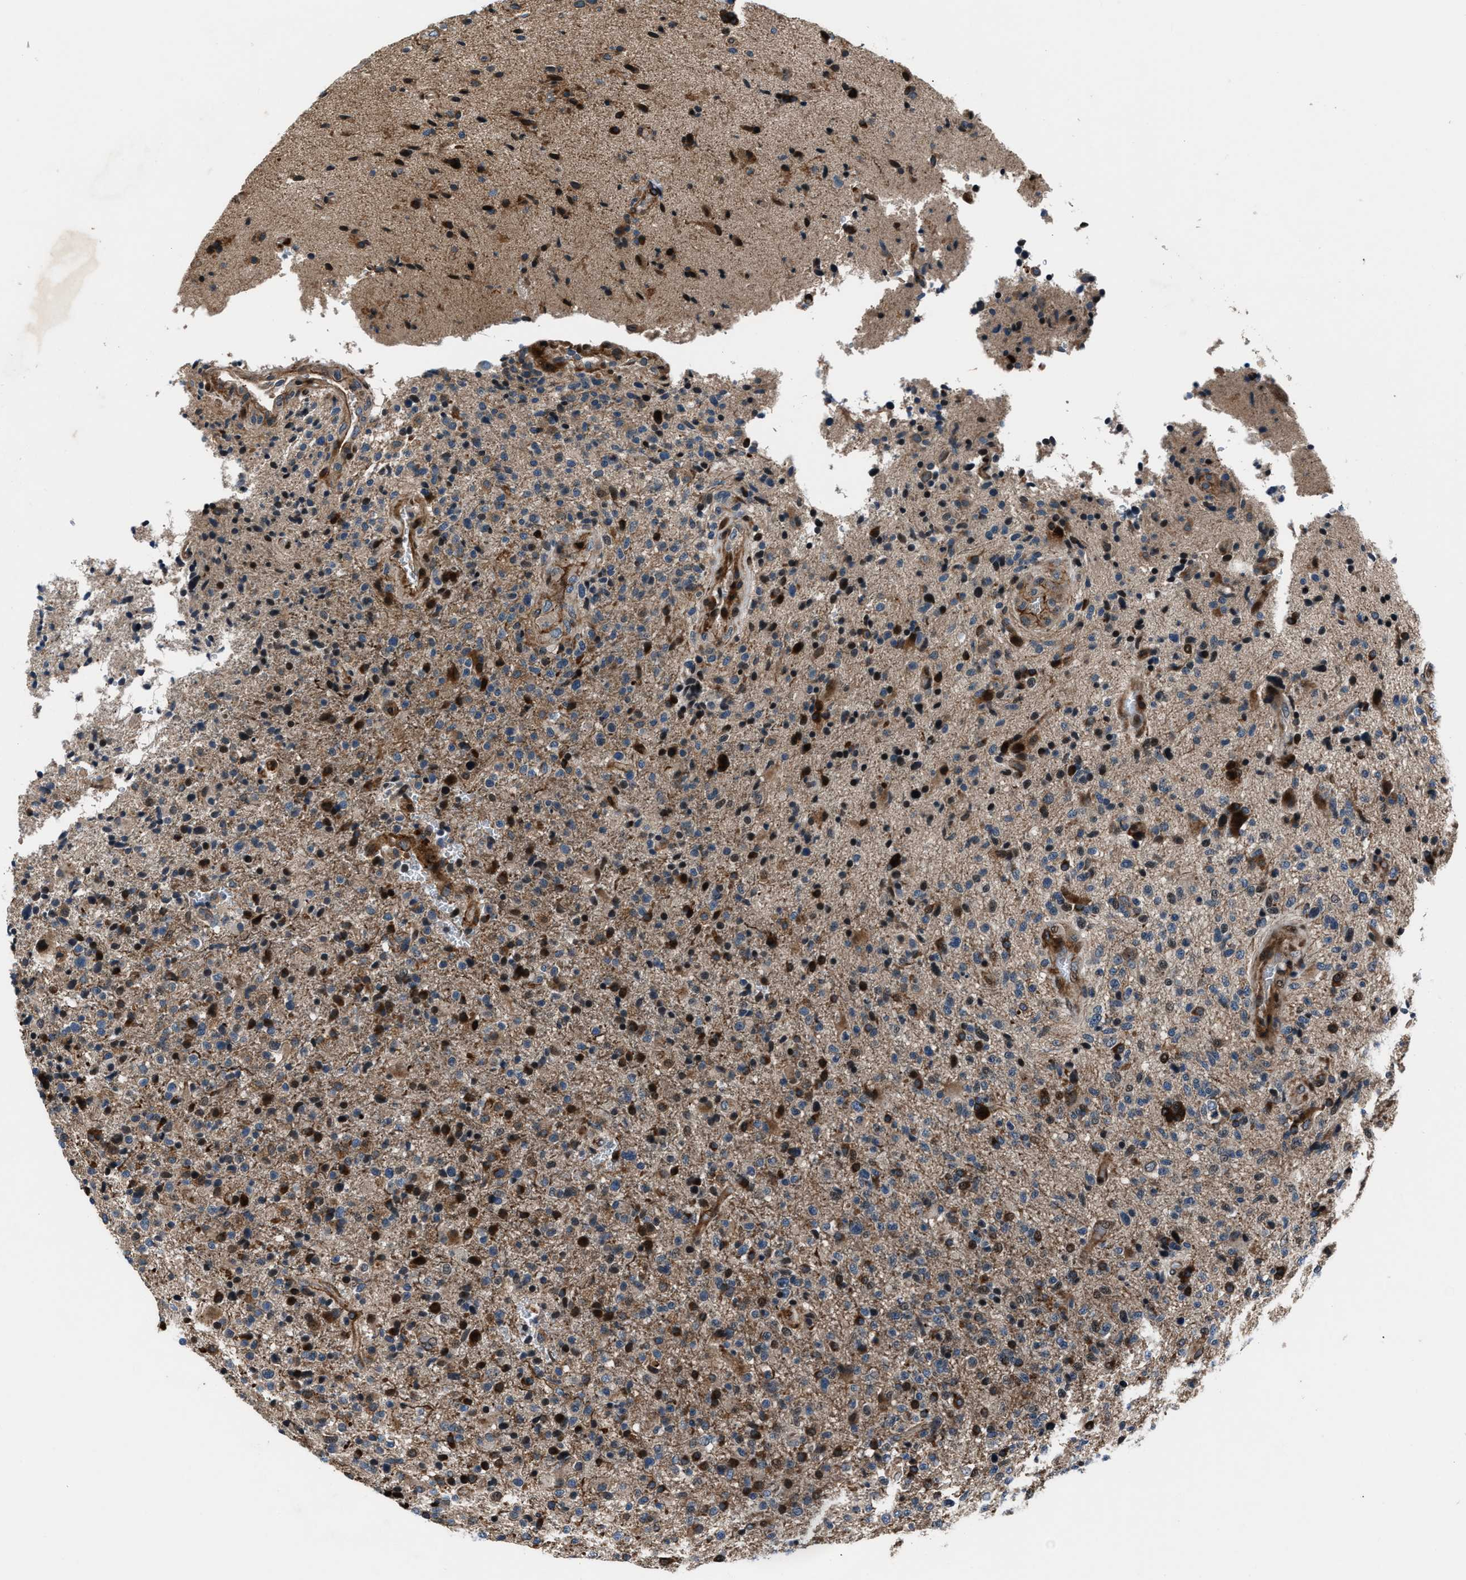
{"staining": {"intensity": "moderate", "quantity": ">75%", "location": "cytoplasmic/membranous,nuclear"}, "tissue": "glioma", "cell_type": "Tumor cells", "image_type": "cancer", "snomed": [{"axis": "morphology", "description": "Glioma, malignant, High grade"}, {"axis": "topography", "description": "Brain"}], "caption": "An image of human glioma stained for a protein shows moderate cytoplasmic/membranous and nuclear brown staining in tumor cells.", "gene": "DYNC2I1", "patient": {"sex": "male", "age": 72}}